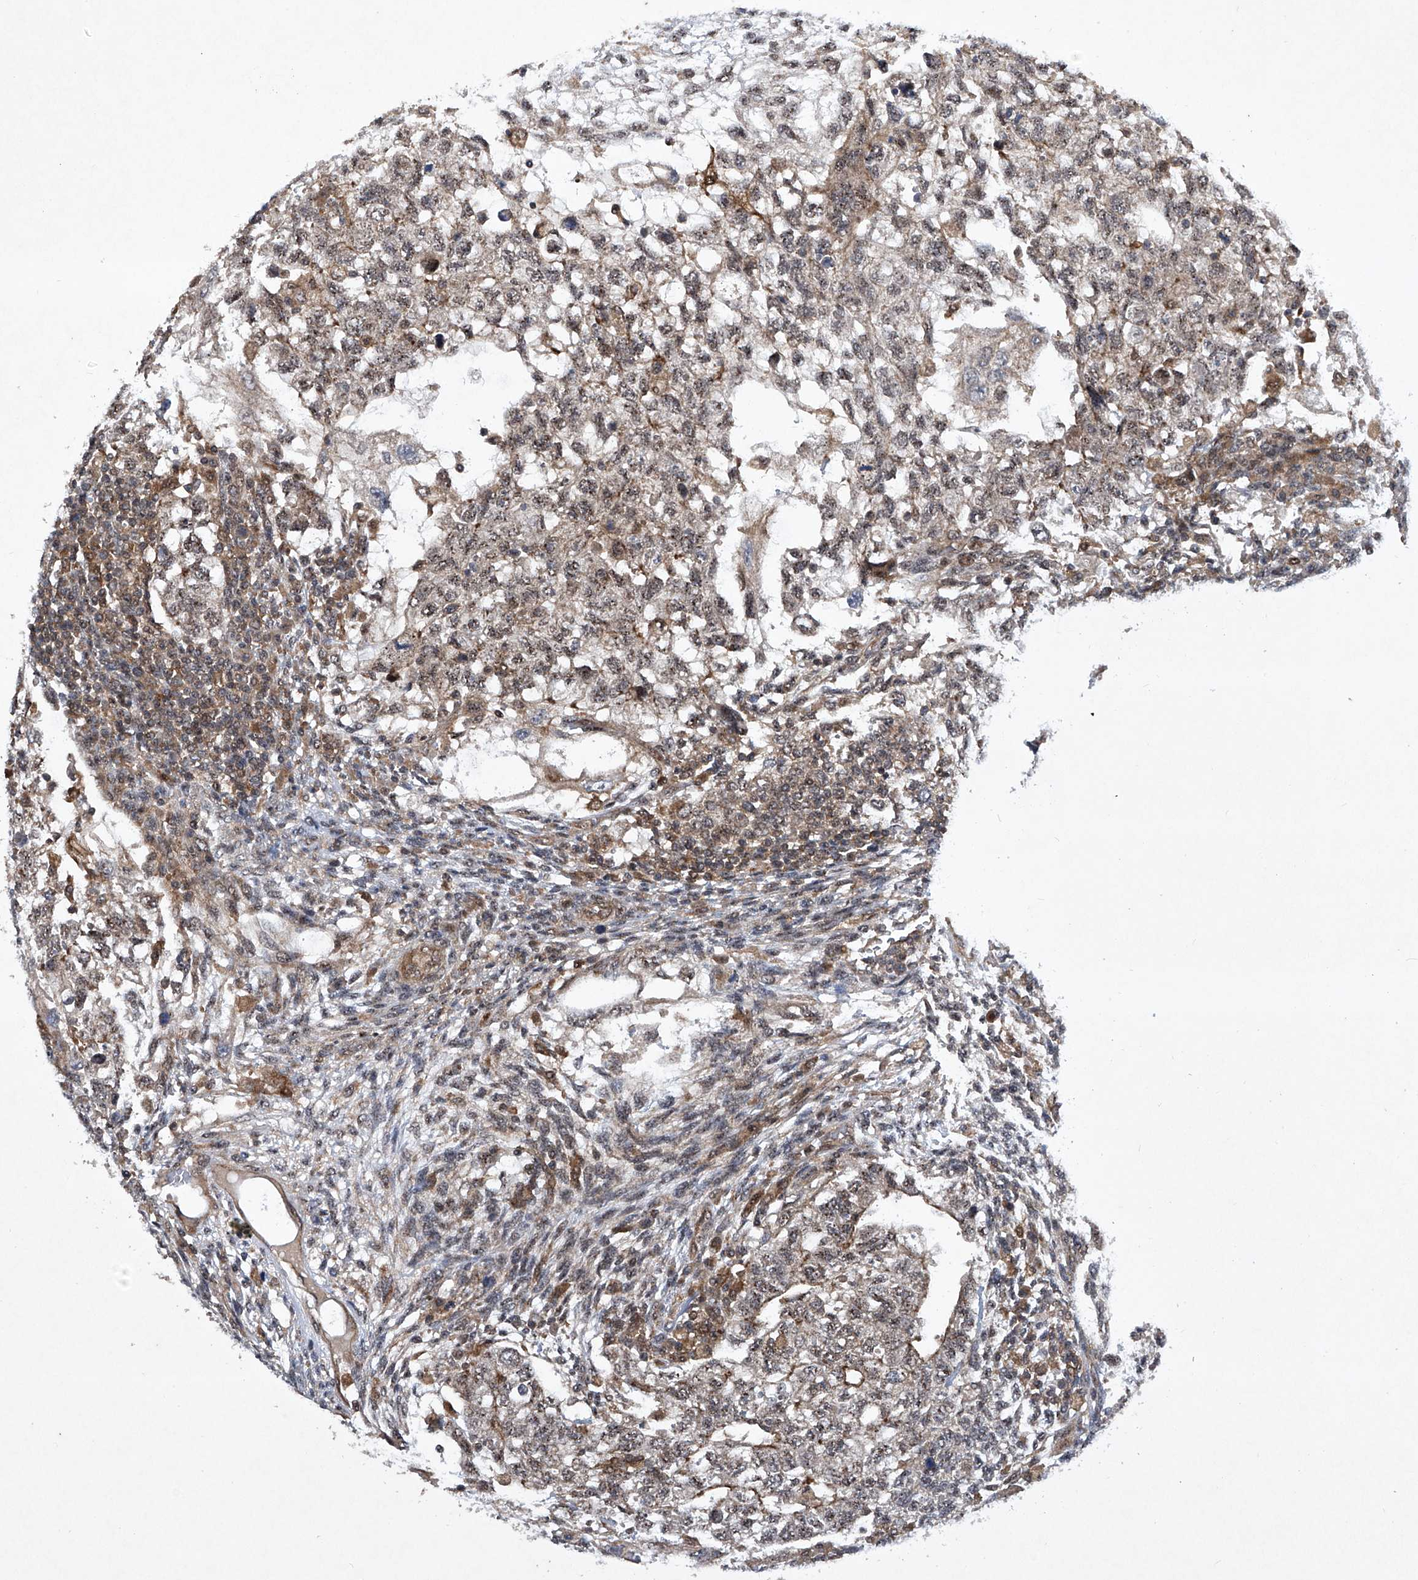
{"staining": {"intensity": "weak", "quantity": "<25%", "location": "nuclear"}, "tissue": "testis cancer", "cell_type": "Tumor cells", "image_type": "cancer", "snomed": [{"axis": "morphology", "description": "Normal tissue, NOS"}, {"axis": "morphology", "description": "Carcinoma, Embryonal, NOS"}, {"axis": "topography", "description": "Testis"}], "caption": "Testis cancer stained for a protein using IHC displays no staining tumor cells.", "gene": "CISH", "patient": {"sex": "male", "age": 36}}